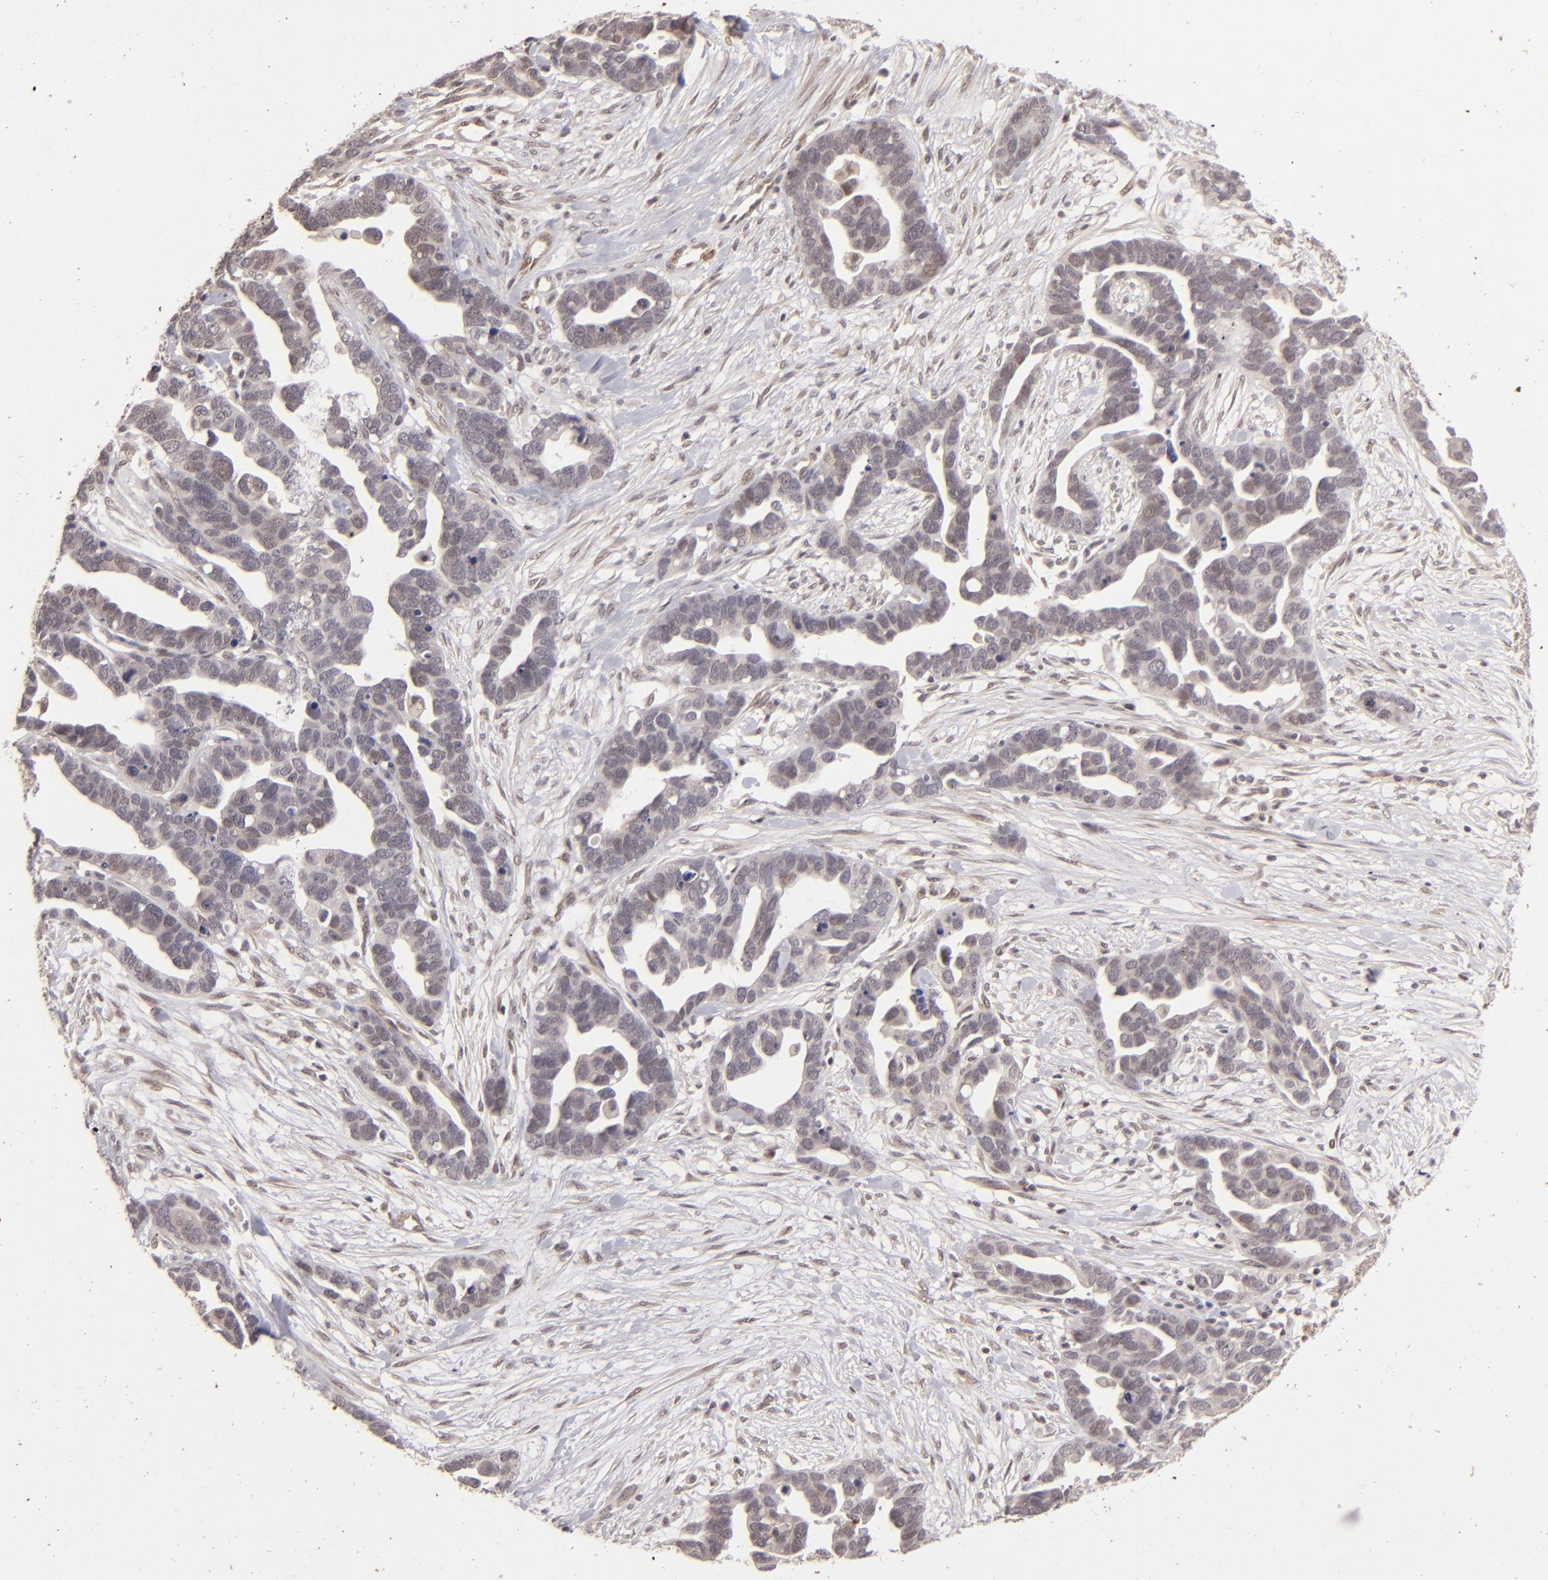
{"staining": {"intensity": "negative", "quantity": "none", "location": "none"}, "tissue": "ovarian cancer", "cell_type": "Tumor cells", "image_type": "cancer", "snomed": [{"axis": "morphology", "description": "Cystadenocarcinoma, serous, NOS"}, {"axis": "topography", "description": "Ovary"}], "caption": "This is an IHC image of human serous cystadenocarcinoma (ovarian). There is no positivity in tumor cells.", "gene": "DFFA", "patient": {"sex": "female", "age": 54}}